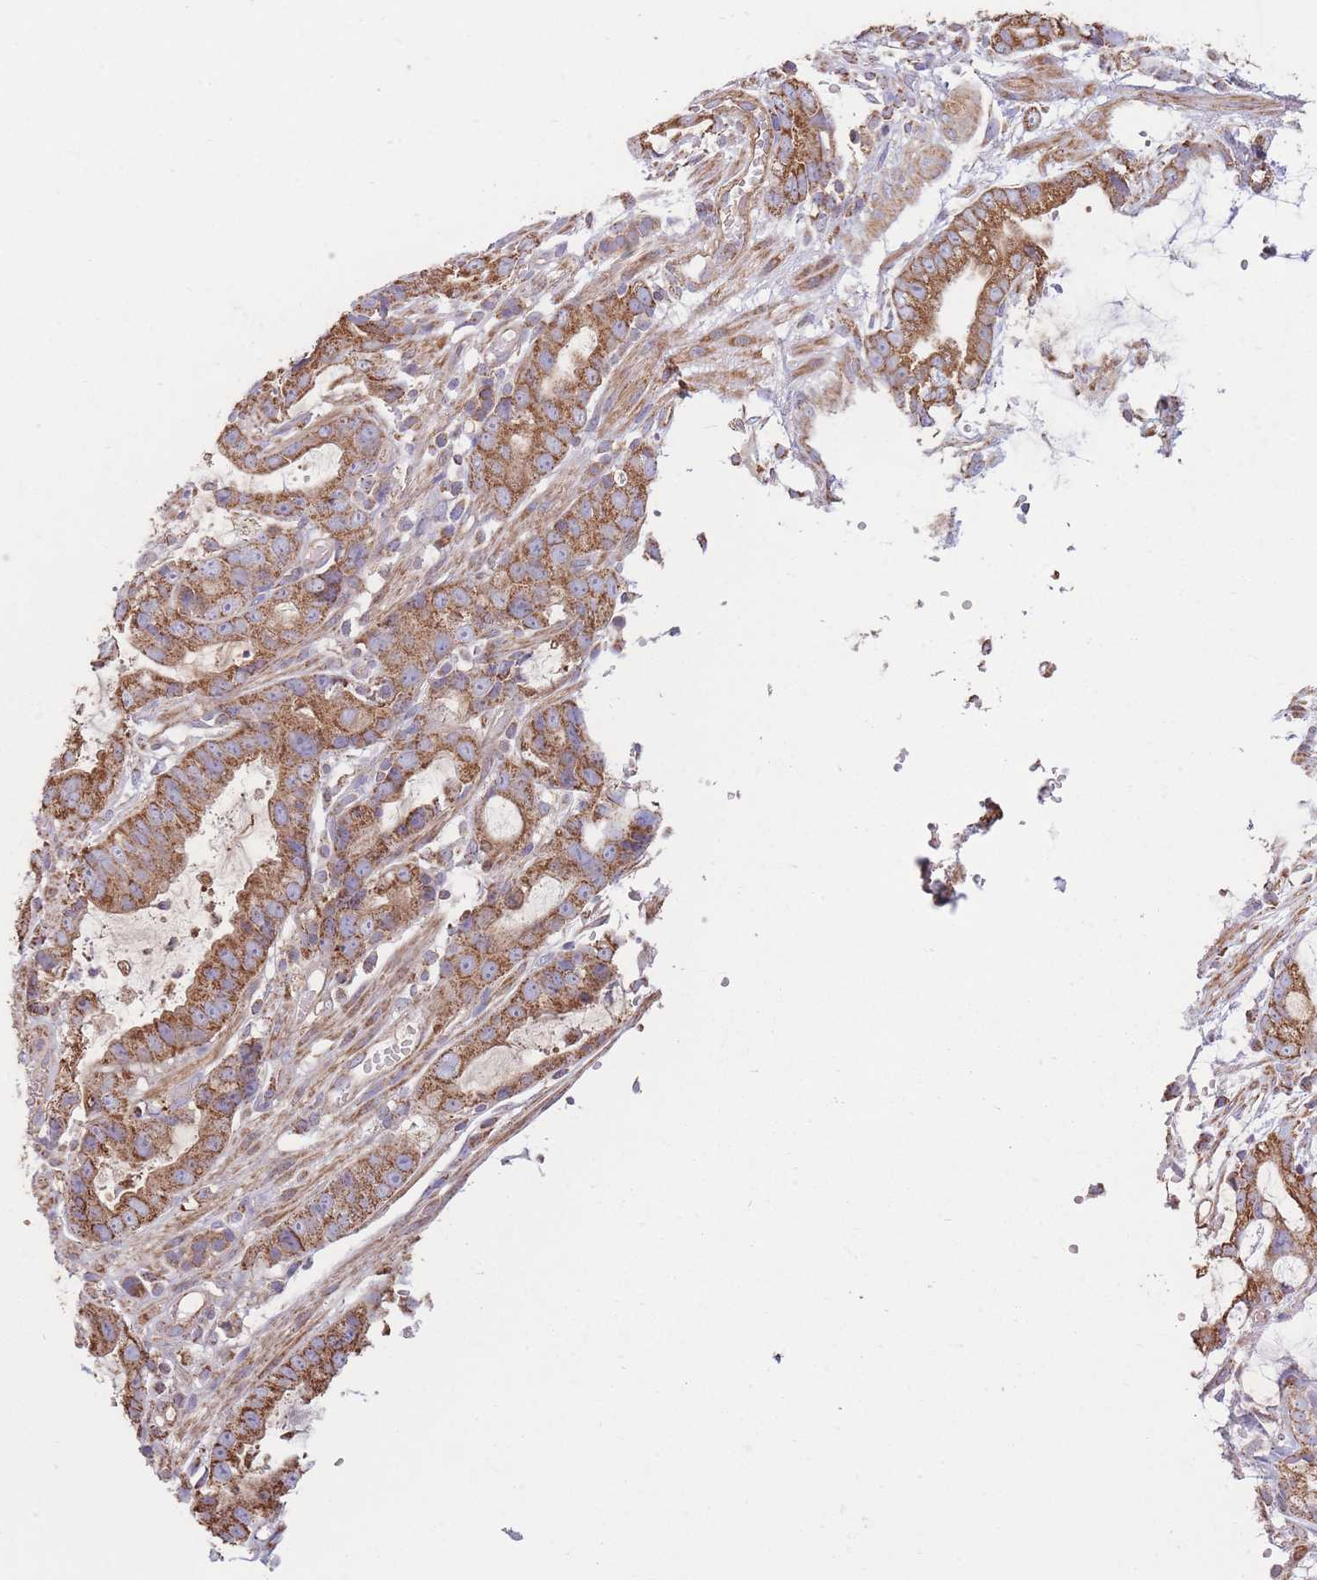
{"staining": {"intensity": "moderate", "quantity": ">75%", "location": "cytoplasmic/membranous"}, "tissue": "stomach cancer", "cell_type": "Tumor cells", "image_type": "cancer", "snomed": [{"axis": "morphology", "description": "Adenocarcinoma, NOS"}, {"axis": "topography", "description": "Stomach"}], "caption": "Adenocarcinoma (stomach) stained with IHC exhibits moderate cytoplasmic/membranous expression in about >75% of tumor cells. The protein of interest is shown in brown color, while the nuclei are stained blue.", "gene": "KIF16B", "patient": {"sex": "male", "age": 55}}